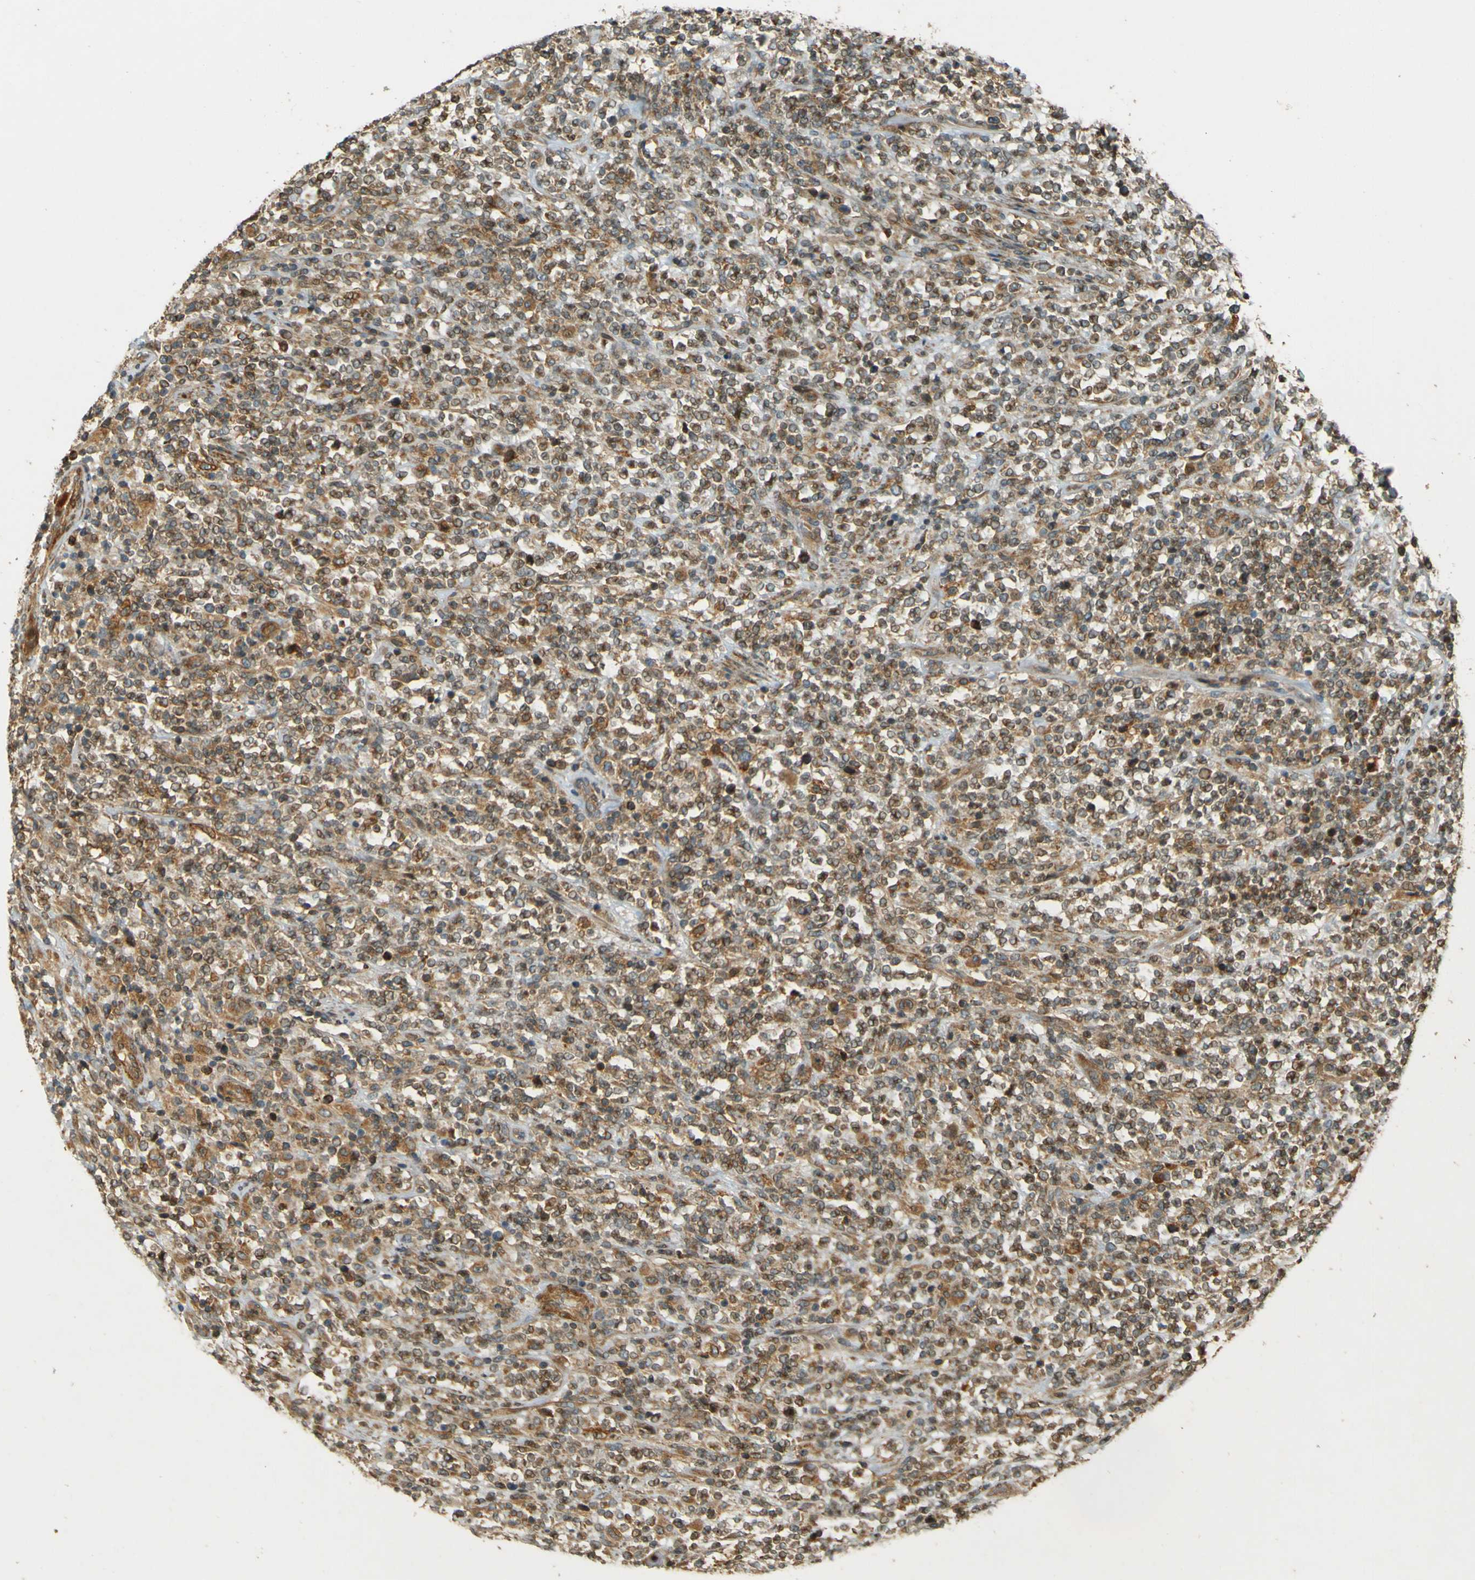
{"staining": {"intensity": "moderate", "quantity": ">75%", "location": "cytoplasmic/membranous"}, "tissue": "lymphoma", "cell_type": "Tumor cells", "image_type": "cancer", "snomed": [{"axis": "morphology", "description": "Malignant lymphoma, non-Hodgkin's type, High grade"}, {"axis": "topography", "description": "Soft tissue"}], "caption": "Malignant lymphoma, non-Hodgkin's type (high-grade) stained with a brown dye reveals moderate cytoplasmic/membranous positive staining in about >75% of tumor cells.", "gene": "LPCAT1", "patient": {"sex": "male", "age": 18}}